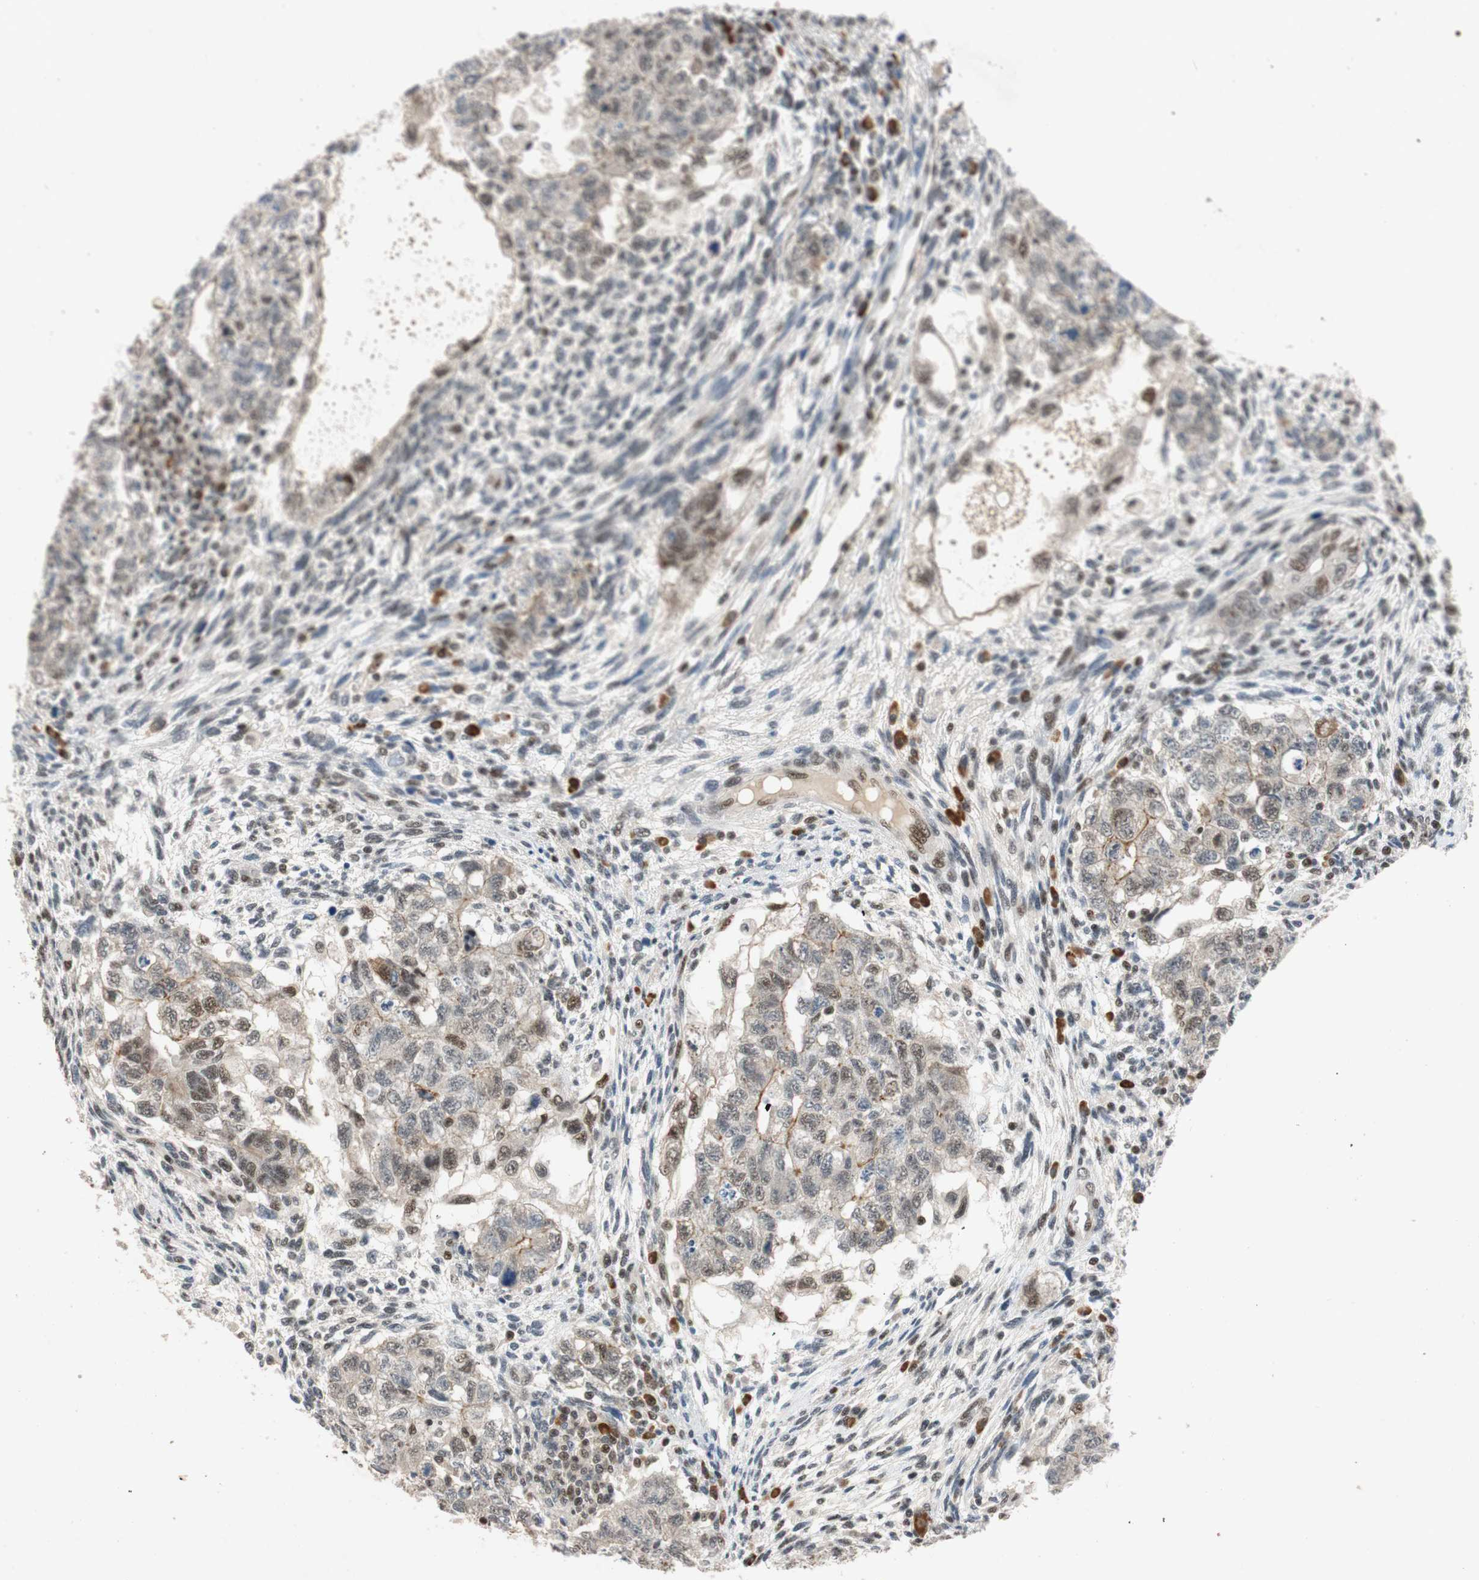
{"staining": {"intensity": "weak", "quantity": "<25%", "location": "nuclear"}, "tissue": "testis cancer", "cell_type": "Tumor cells", "image_type": "cancer", "snomed": [{"axis": "morphology", "description": "Normal tissue, NOS"}, {"axis": "morphology", "description": "Carcinoma, Embryonal, NOS"}, {"axis": "topography", "description": "Testis"}], "caption": "Testis cancer (embryonal carcinoma) was stained to show a protein in brown. There is no significant positivity in tumor cells.", "gene": "NCBP3", "patient": {"sex": "male", "age": 36}}